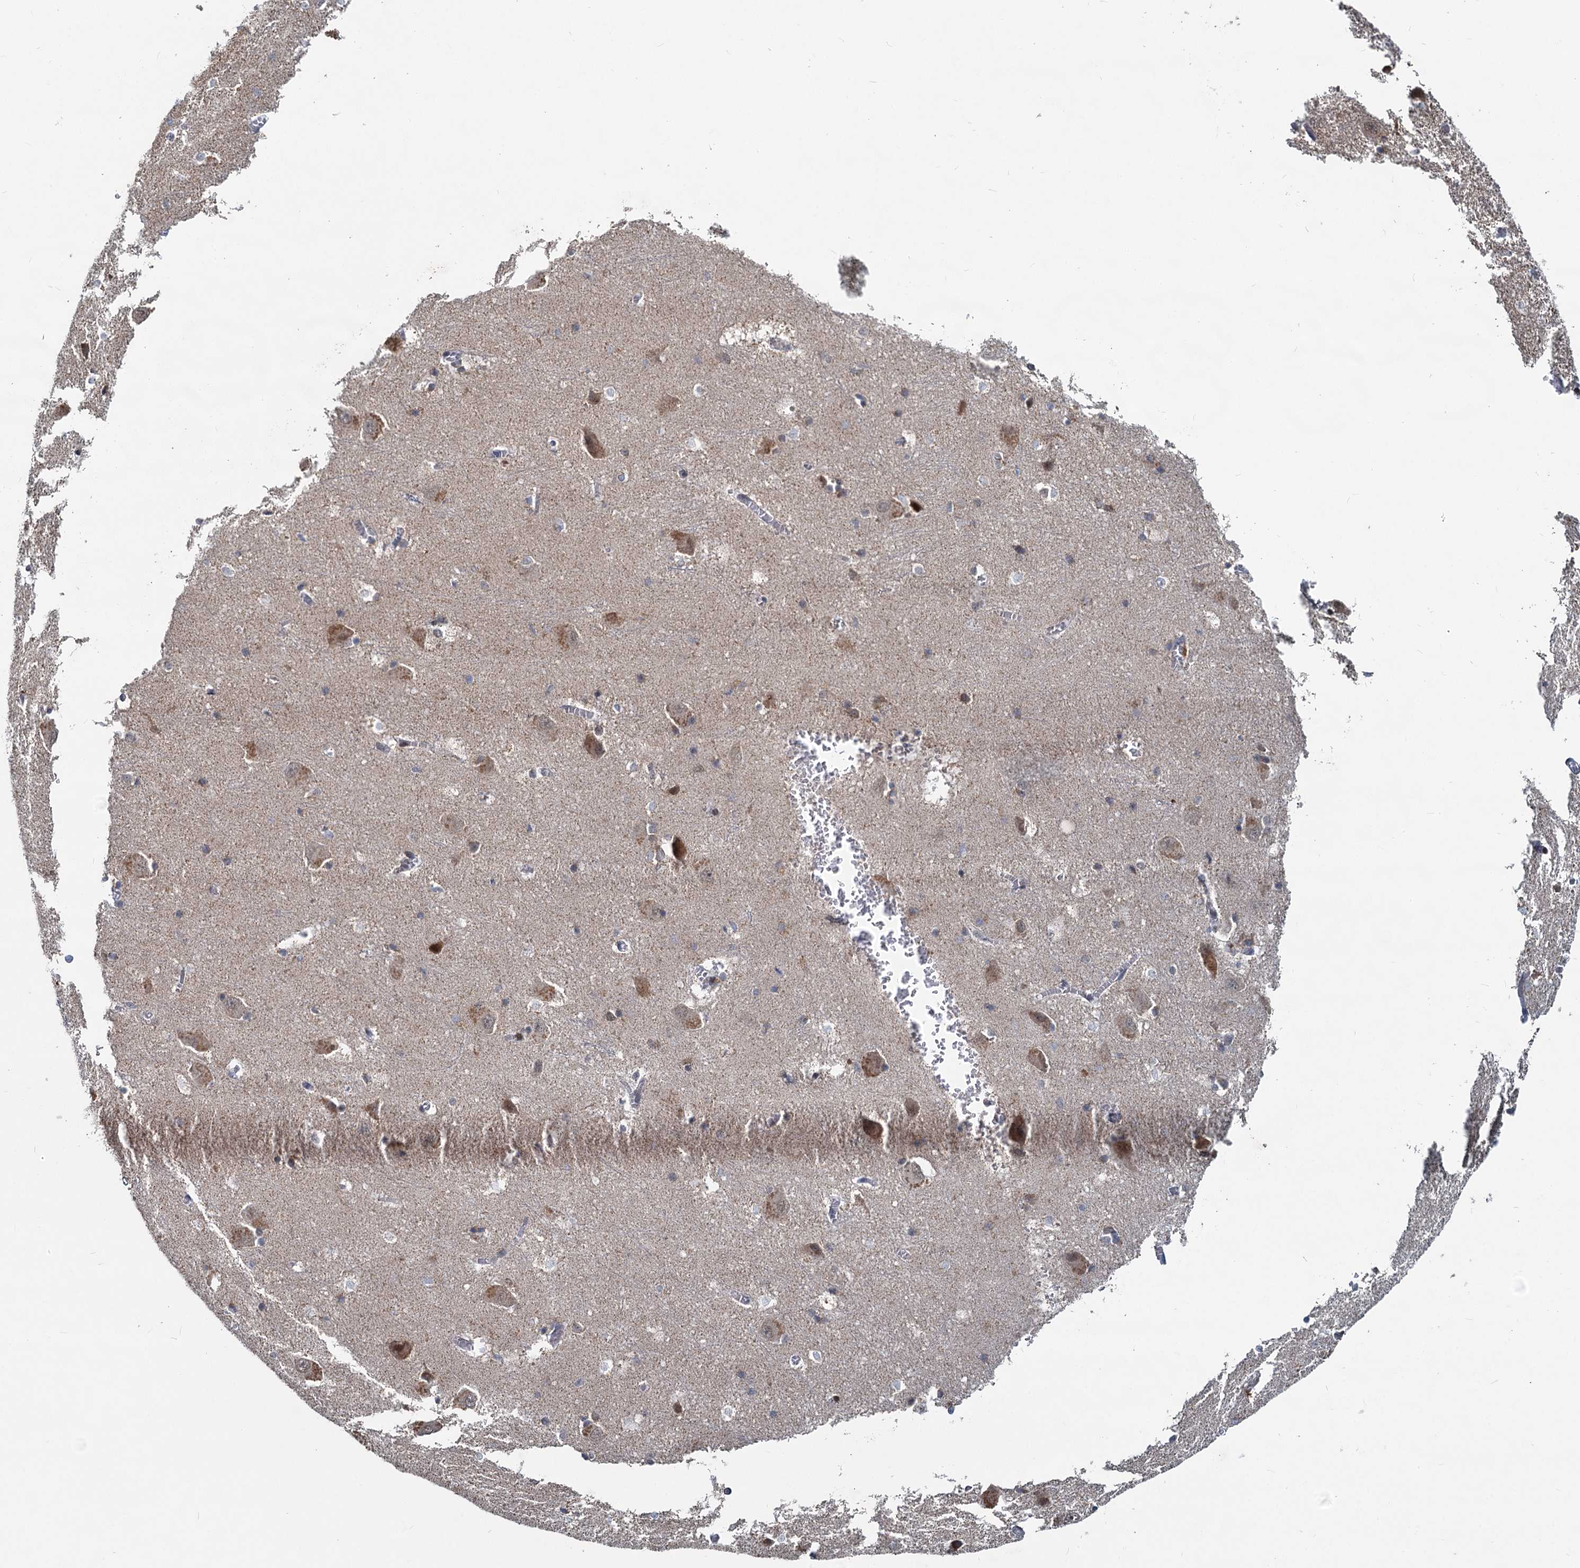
{"staining": {"intensity": "negative", "quantity": "none", "location": "none"}, "tissue": "caudate", "cell_type": "Glial cells", "image_type": "normal", "snomed": [{"axis": "morphology", "description": "Normal tissue, NOS"}, {"axis": "topography", "description": "Lateral ventricle wall"}], "caption": "Immunohistochemistry photomicrograph of unremarkable caudate: caudate stained with DAB (3,3'-diaminobenzidine) exhibits no significant protein positivity in glial cells.", "gene": "RITA1", "patient": {"sex": "male", "age": 37}}